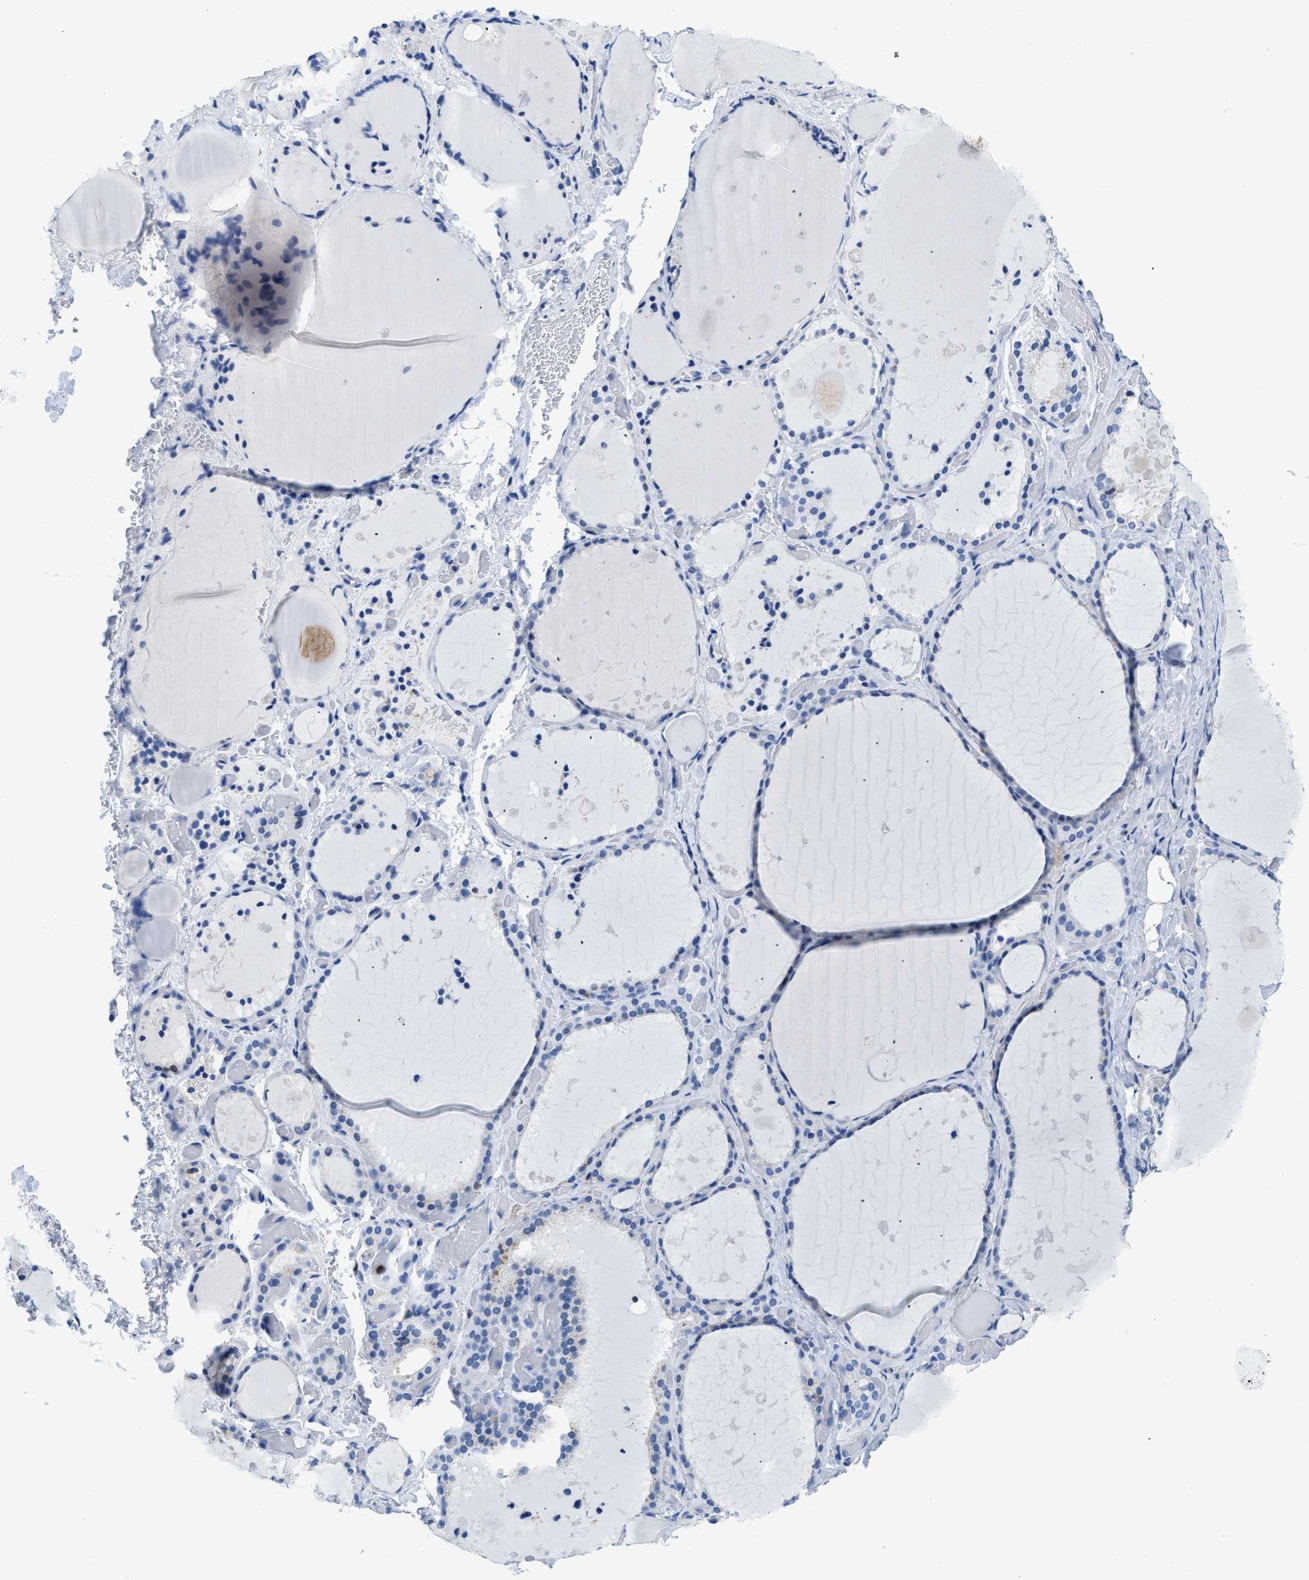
{"staining": {"intensity": "negative", "quantity": "none", "location": "none"}, "tissue": "thyroid gland", "cell_type": "Glandular cells", "image_type": "normal", "snomed": [{"axis": "morphology", "description": "Normal tissue, NOS"}, {"axis": "topography", "description": "Thyroid gland"}], "caption": "Human thyroid gland stained for a protein using IHC displays no staining in glandular cells.", "gene": "NFATC2", "patient": {"sex": "female", "age": 44}}